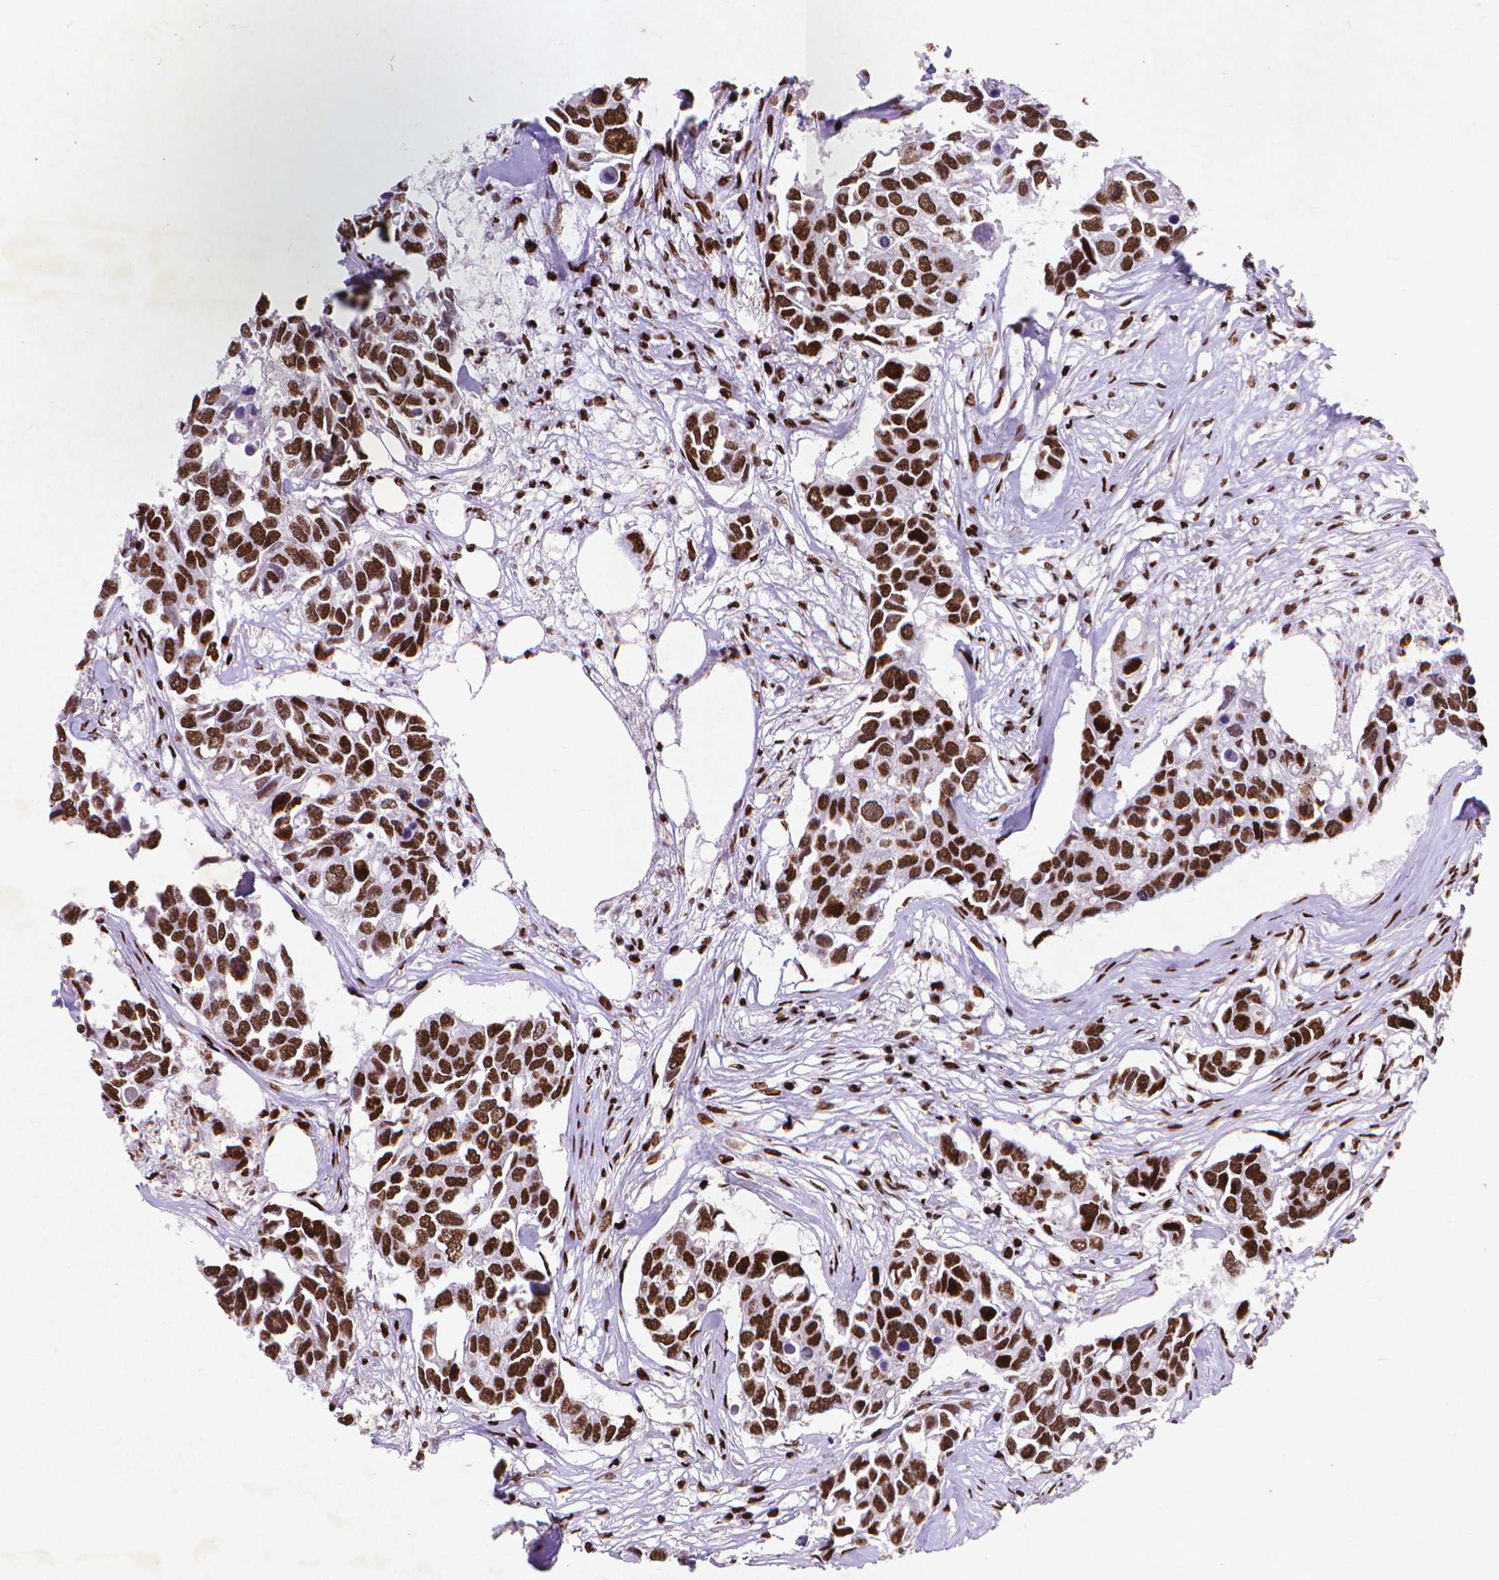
{"staining": {"intensity": "strong", "quantity": ">75%", "location": "nuclear"}, "tissue": "breast cancer", "cell_type": "Tumor cells", "image_type": "cancer", "snomed": [{"axis": "morphology", "description": "Duct carcinoma"}, {"axis": "topography", "description": "Breast"}], "caption": "A micrograph of human breast cancer (invasive ductal carcinoma) stained for a protein demonstrates strong nuclear brown staining in tumor cells.", "gene": "CITED2", "patient": {"sex": "female", "age": 83}}